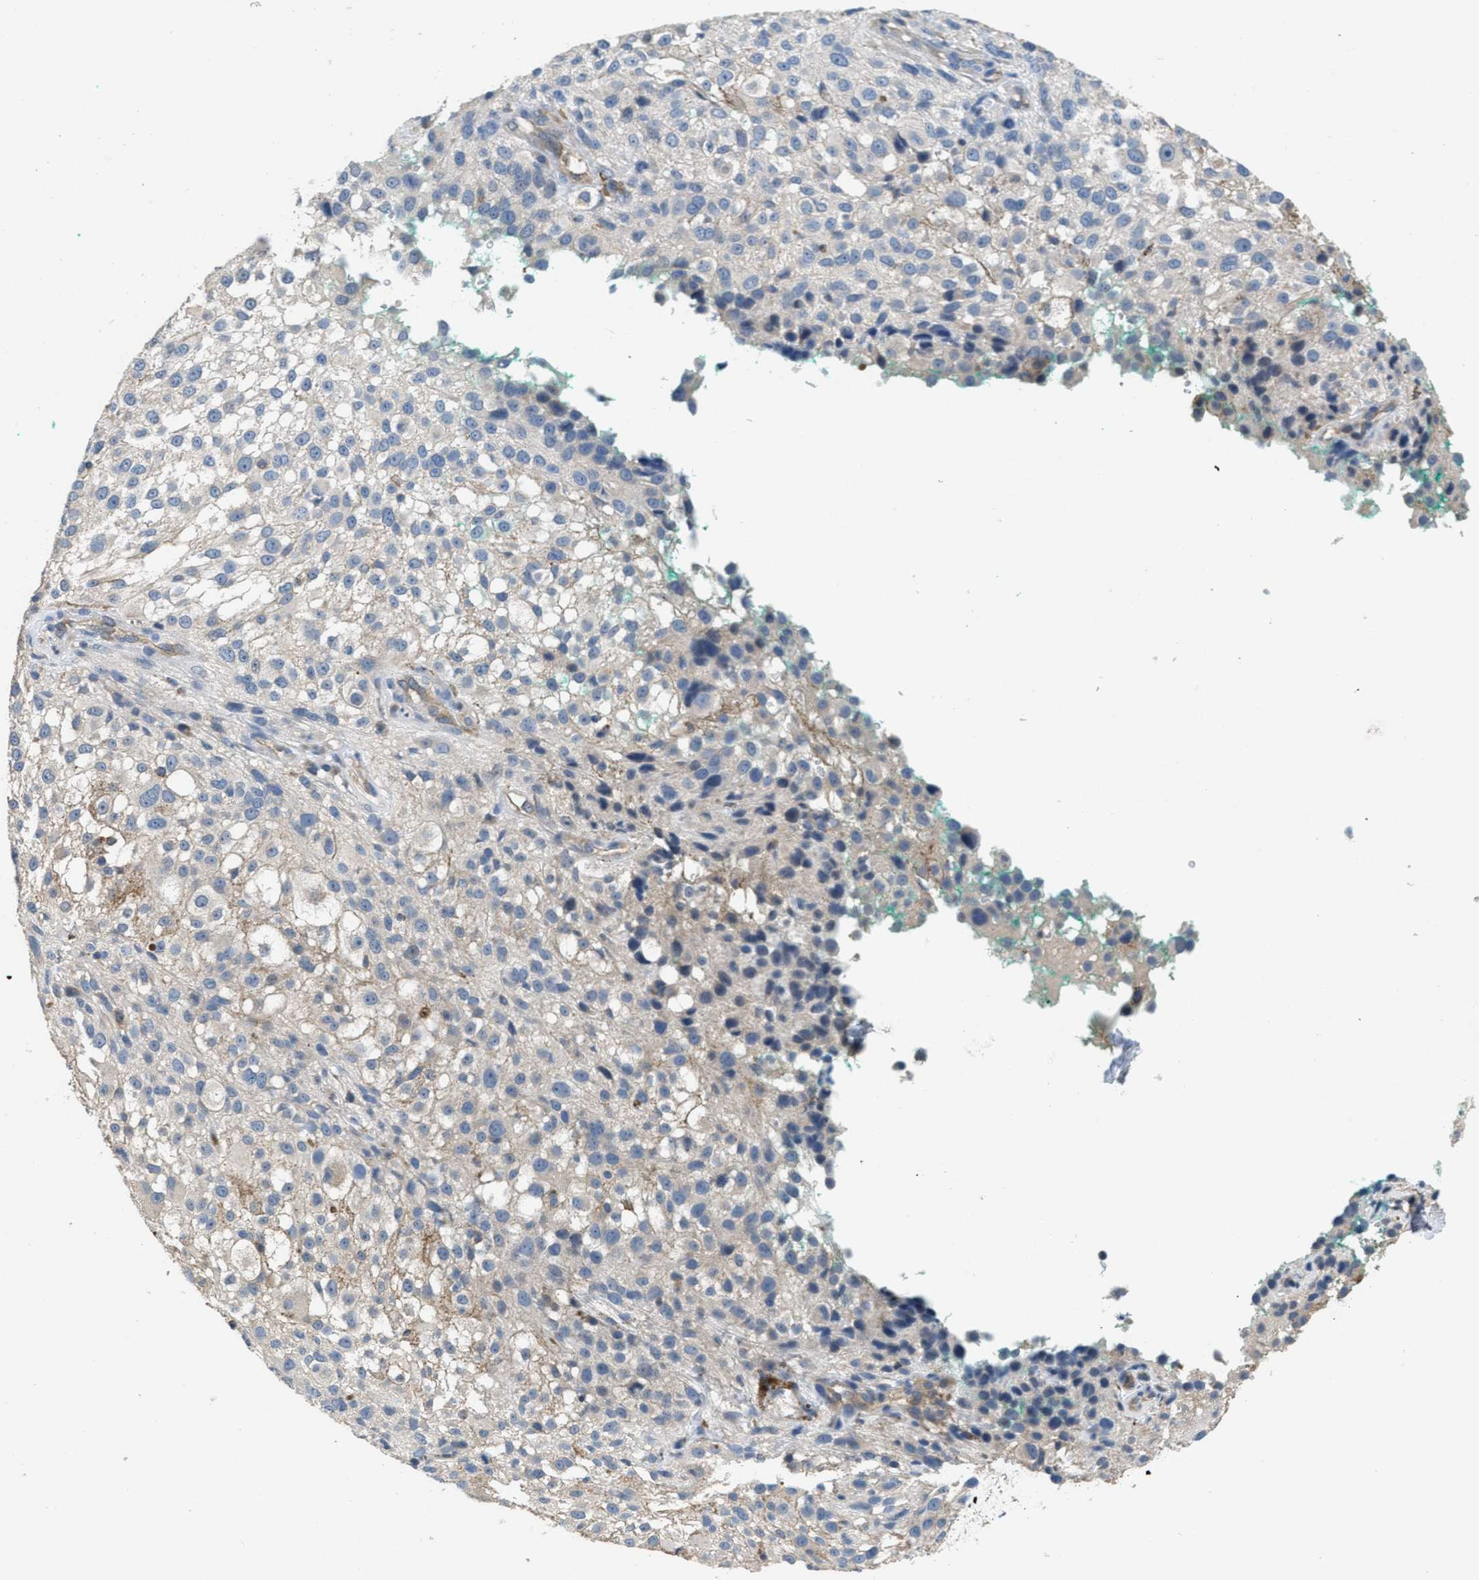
{"staining": {"intensity": "weak", "quantity": "<25%", "location": "cytoplasmic/membranous"}, "tissue": "melanoma", "cell_type": "Tumor cells", "image_type": "cancer", "snomed": [{"axis": "morphology", "description": "Necrosis, NOS"}, {"axis": "morphology", "description": "Malignant melanoma, NOS"}, {"axis": "topography", "description": "Skin"}], "caption": "IHC of malignant melanoma displays no staining in tumor cells.", "gene": "DGKE", "patient": {"sex": "female", "age": 87}}